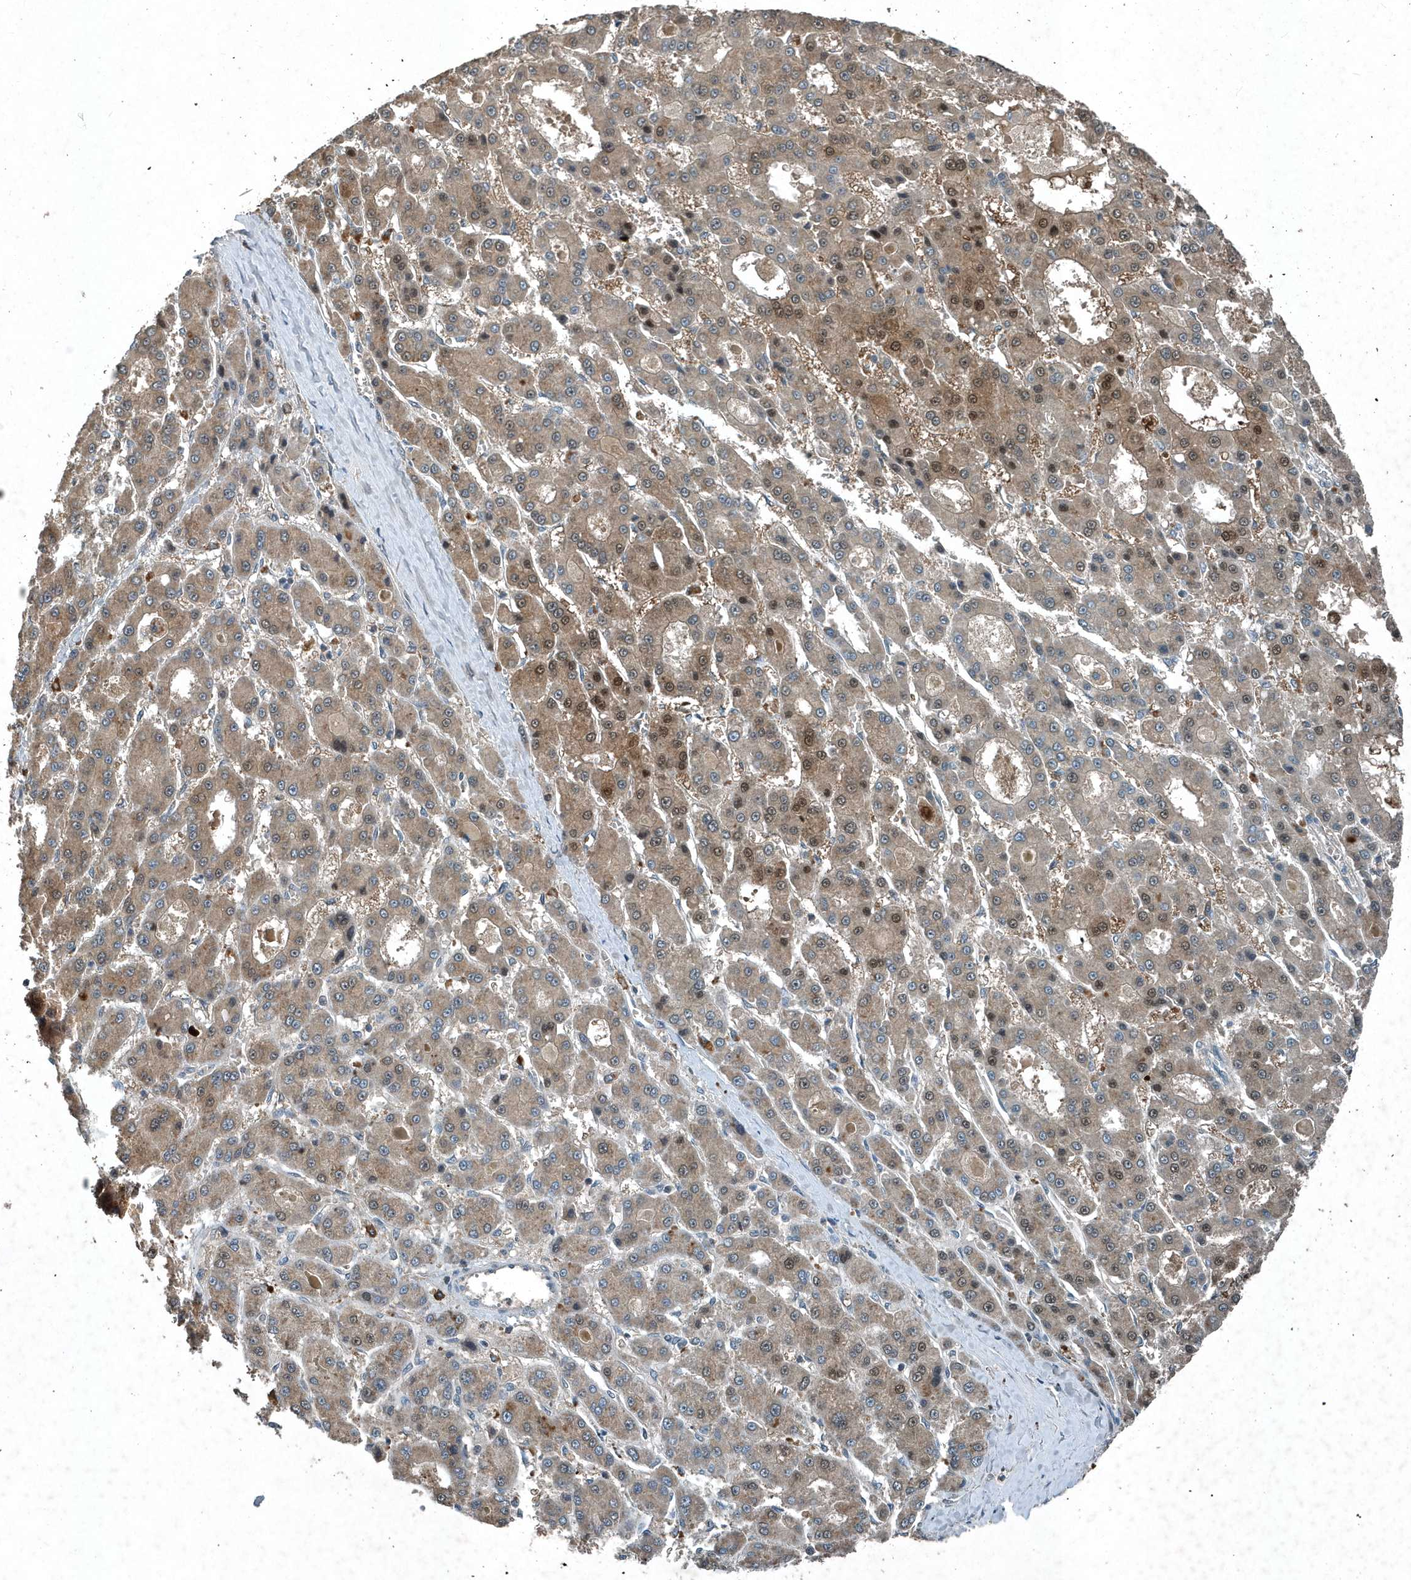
{"staining": {"intensity": "moderate", "quantity": "25%-75%", "location": "cytoplasmic/membranous,nuclear"}, "tissue": "liver cancer", "cell_type": "Tumor cells", "image_type": "cancer", "snomed": [{"axis": "morphology", "description": "Carcinoma, Hepatocellular, NOS"}, {"axis": "topography", "description": "Liver"}], "caption": "Liver cancer (hepatocellular carcinoma) stained with IHC reveals moderate cytoplasmic/membranous and nuclear staining in approximately 25%-75% of tumor cells.", "gene": "SCFD2", "patient": {"sex": "male", "age": 70}}